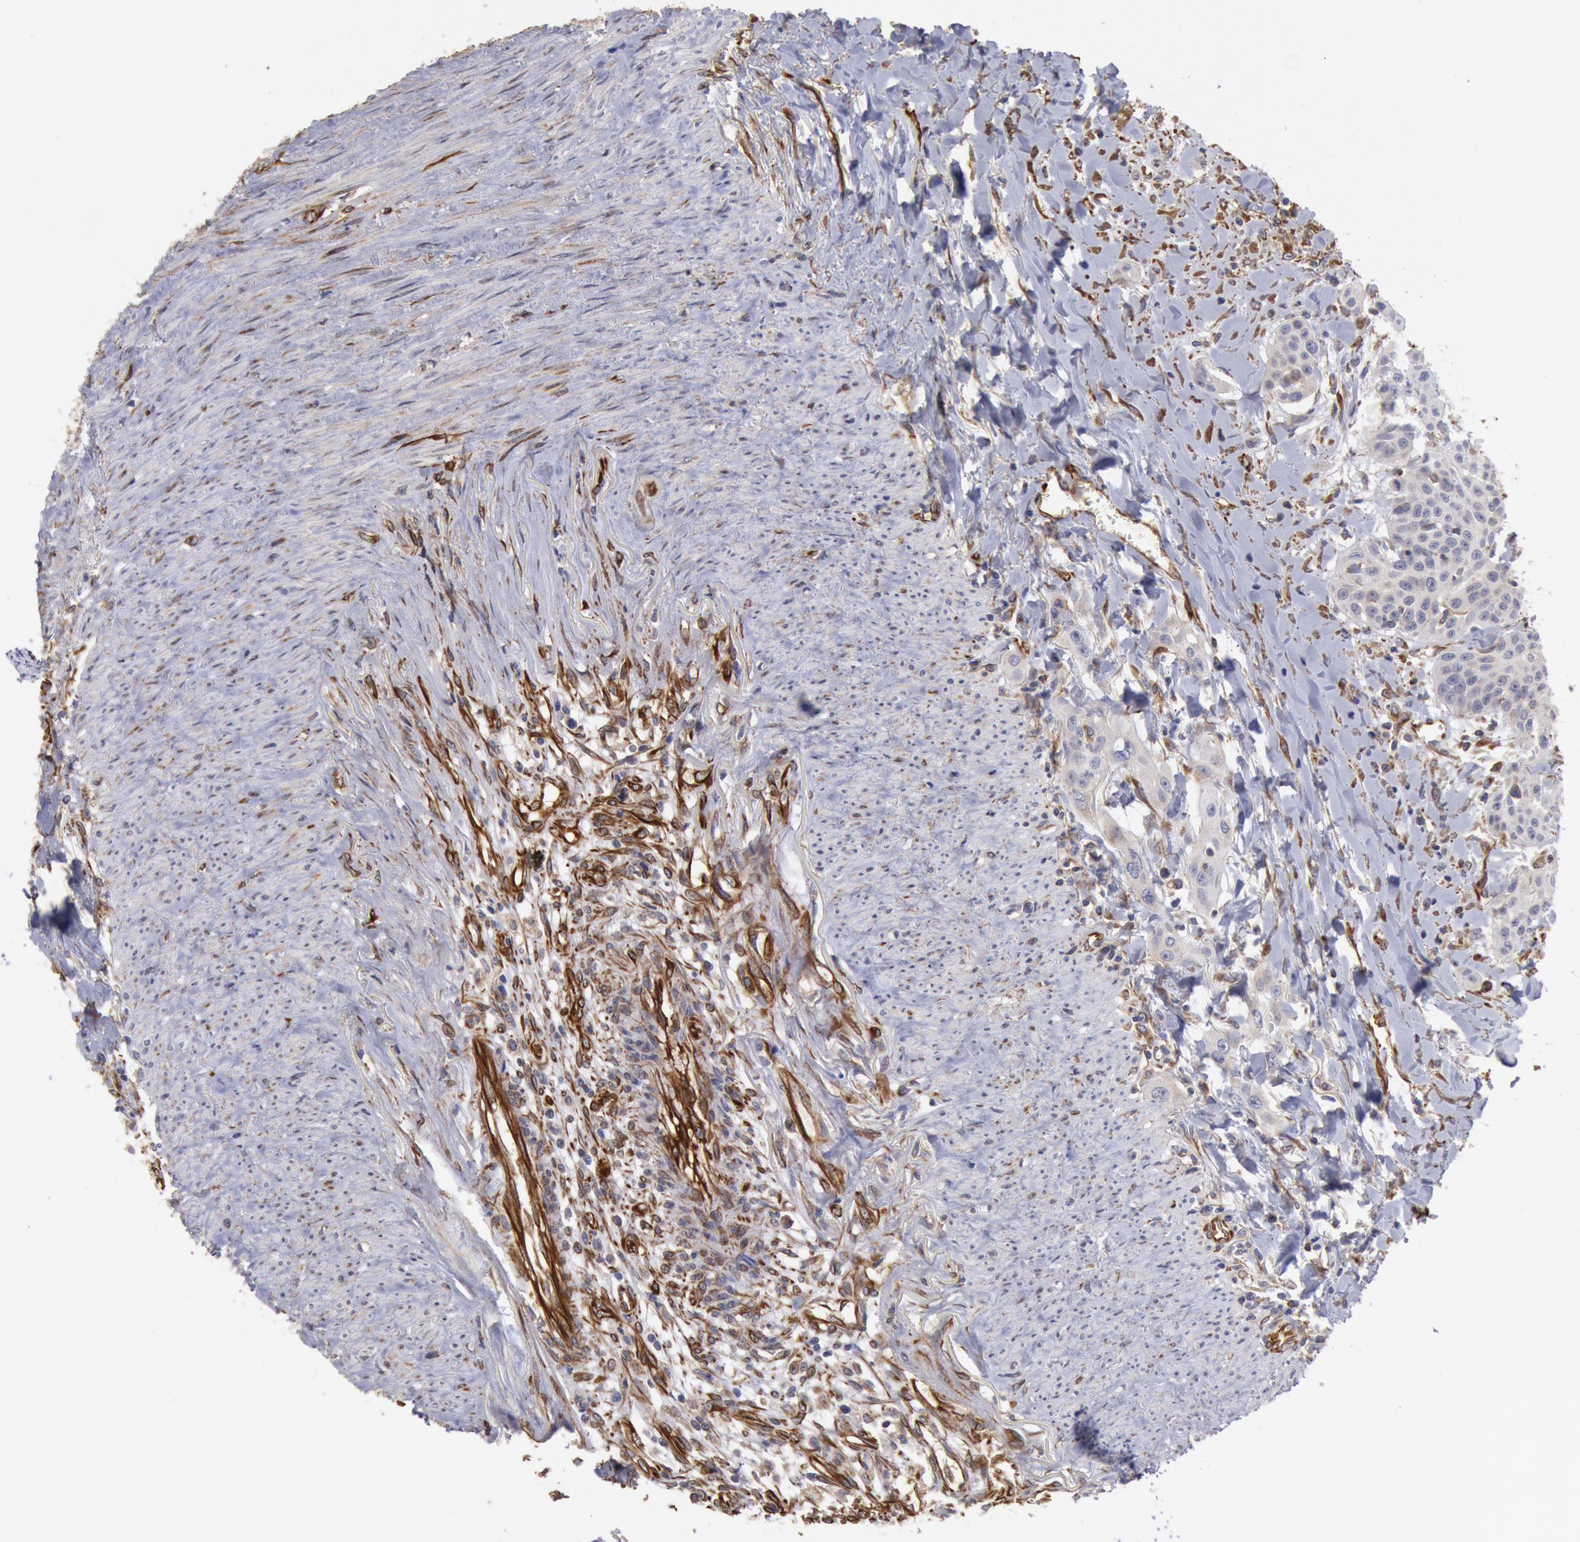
{"staining": {"intensity": "negative", "quantity": "none", "location": "none"}, "tissue": "head and neck cancer", "cell_type": "Tumor cells", "image_type": "cancer", "snomed": [{"axis": "morphology", "description": "Squamous cell carcinoma, NOS"}, {"axis": "morphology", "description": "Squamous cell carcinoma, metastatic, NOS"}, {"axis": "topography", "description": "Lymph node"}, {"axis": "topography", "description": "Salivary gland"}, {"axis": "topography", "description": "Head-Neck"}], "caption": "Immunohistochemical staining of head and neck metastatic squamous cell carcinoma demonstrates no significant expression in tumor cells. (Brightfield microscopy of DAB (3,3'-diaminobenzidine) immunohistochemistry (IHC) at high magnification).", "gene": "RNF139", "patient": {"sex": "female", "age": 74}}